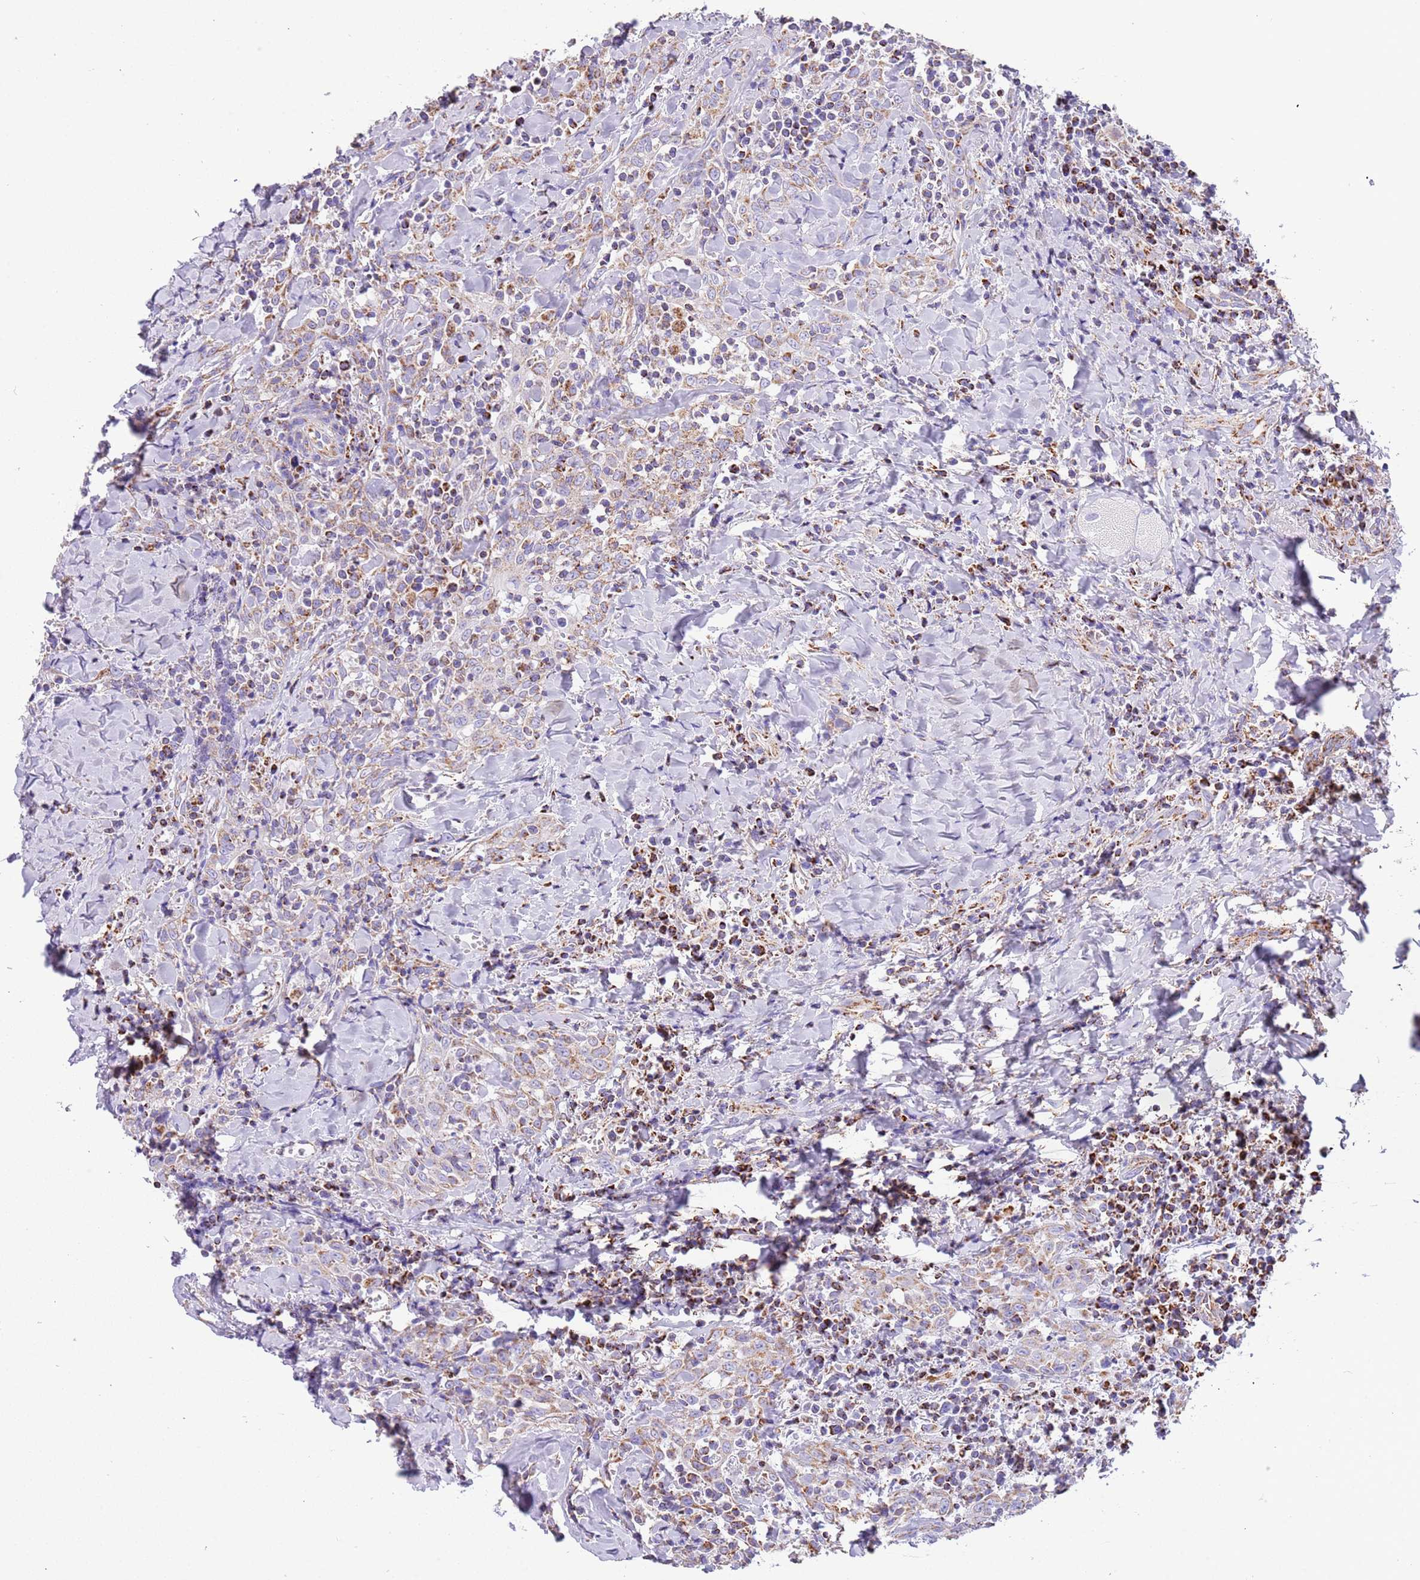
{"staining": {"intensity": "weak", "quantity": ">75%", "location": "cytoplasmic/membranous"}, "tissue": "head and neck cancer", "cell_type": "Tumor cells", "image_type": "cancer", "snomed": [{"axis": "morphology", "description": "Squamous cell carcinoma, NOS"}, {"axis": "topography", "description": "Head-Neck"}], "caption": "Immunohistochemical staining of head and neck squamous cell carcinoma reveals low levels of weak cytoplasmic/membranous positivity in approximately >75% of tumor cells.", "gene": "SUCLG2", "patient": {"sex": "female", "age": 70}}